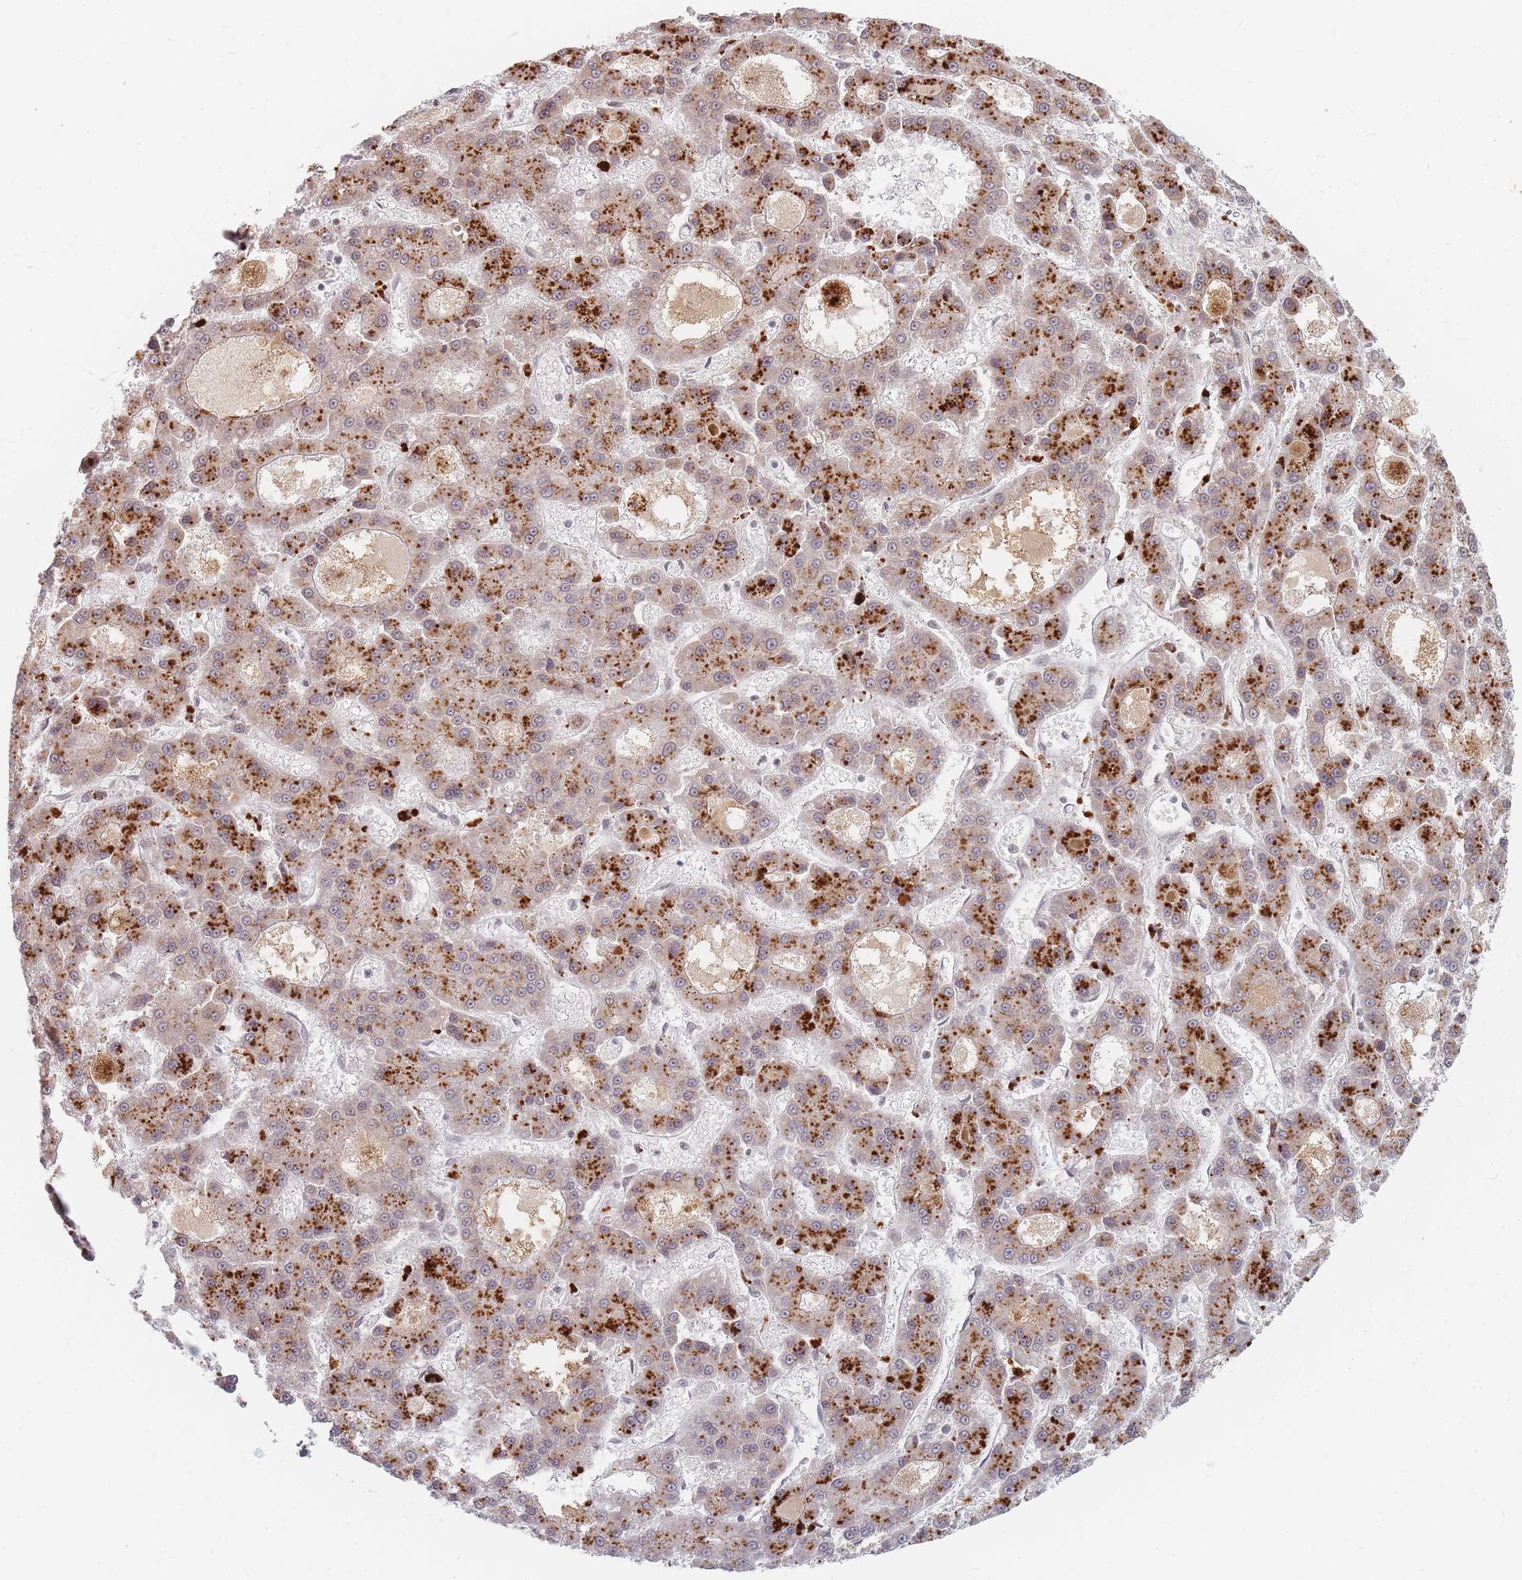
{"staining": {"intensity": "strong", "quantity": ">75%", "location": "cytoplasmic/membranous"}, "tissue": "liver cancer", "cell_type": "Tumor cells", "image_type": "cancer", "snomed": [{"axis": "morphology", "description": "Carcinoma, Hepatocellular, NOS"}, {"axis": "topography", "description": "Liver"}], "caption": "Immunohistochemical staining of liver cancer shows high levels of strong cytoplasmic/membranous protein positivity in approximately >75% of tumor cells.", "gene": "SPATA45", "patient": {"sex": "male", "age": 70}}